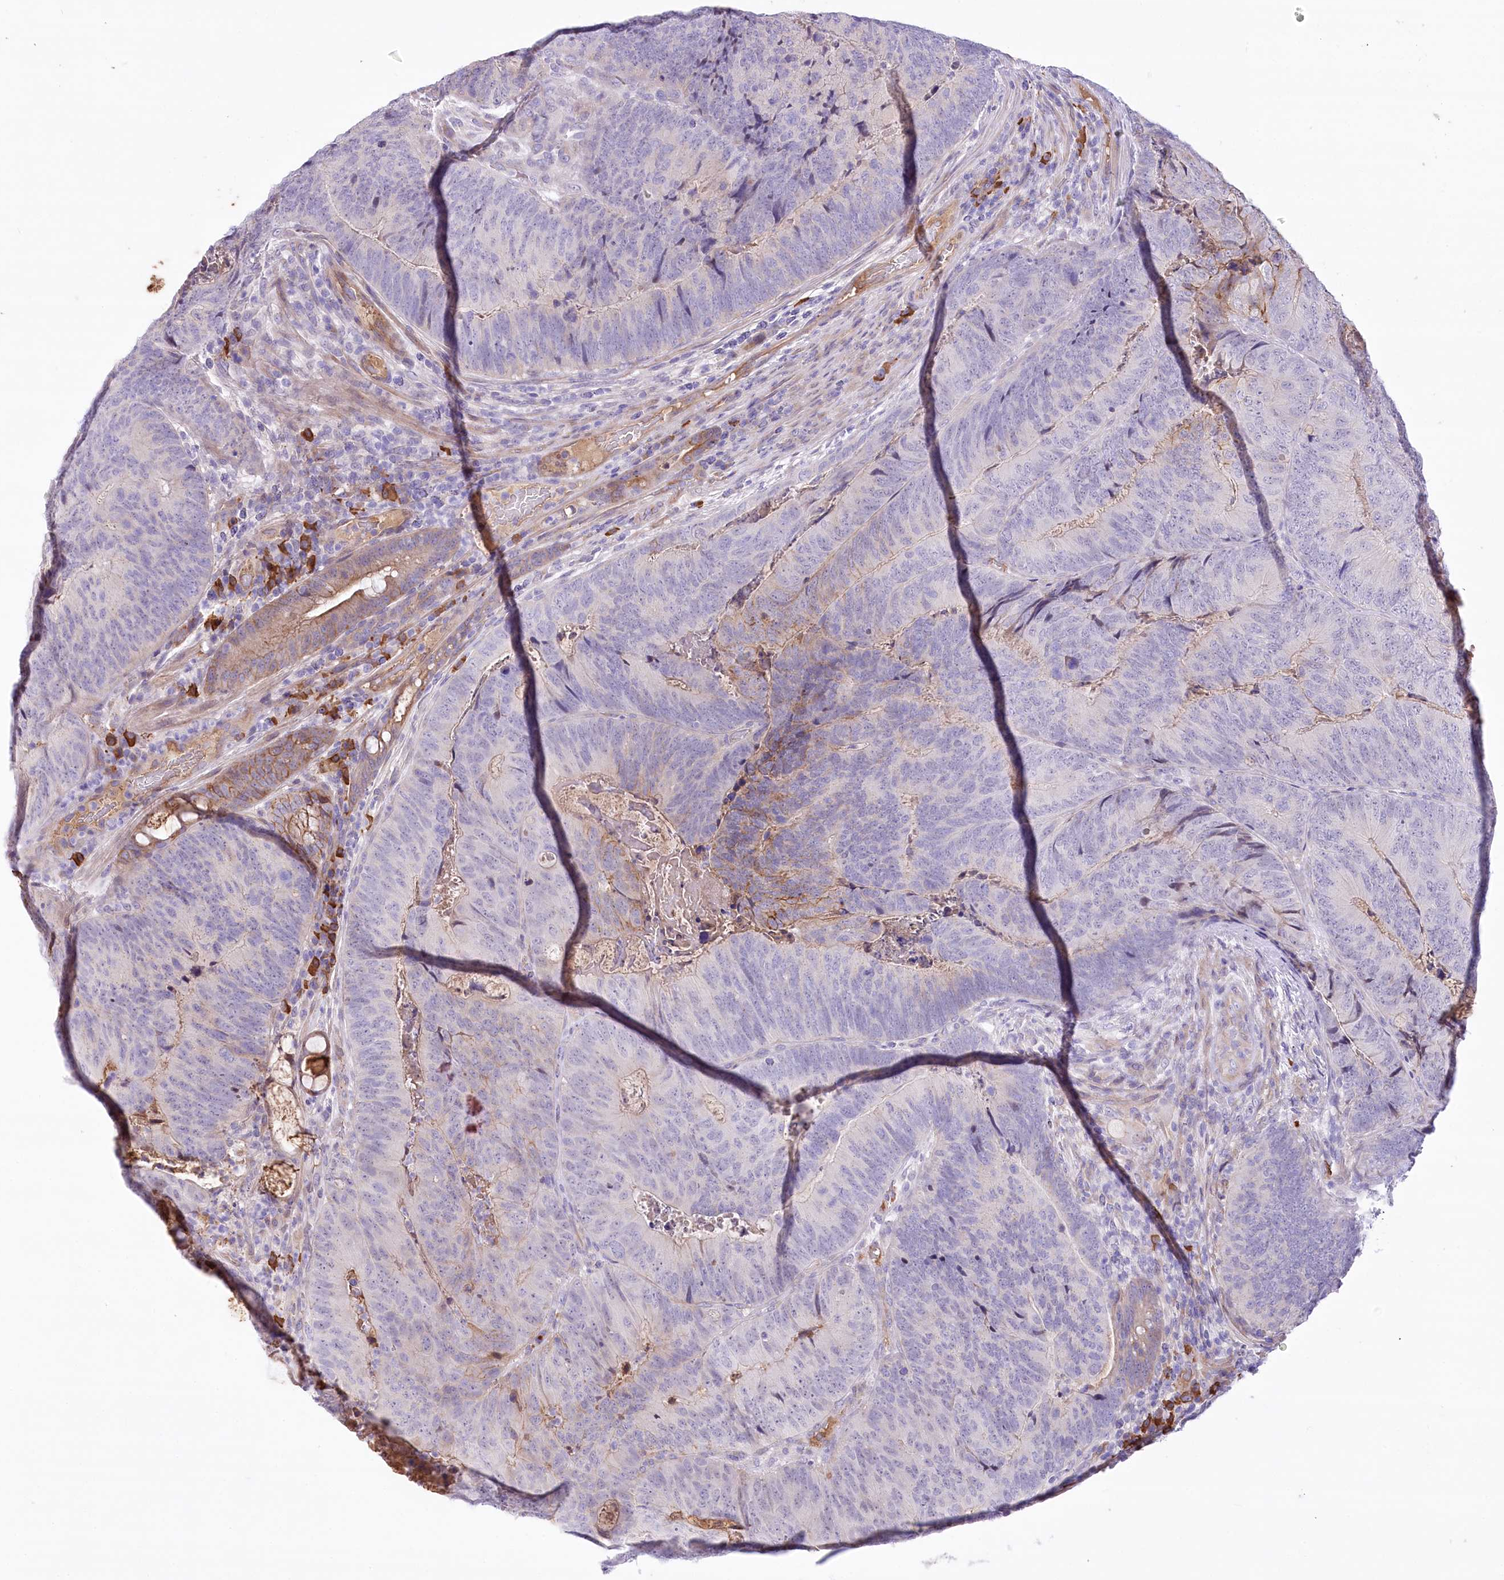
{"staining": {"intensity": "moderate", "quantity": "<25%", "location": "cytoplasmic/membranous"}, "tissue": "colorectal cancer", "cell_type": "Tumor cells", "image_type": "cancer", "snomed": [{"axis": "morphology", "description": "Adenocarcinoma, NOS"}, {"axis": "topography", "description": "Colon"}], "caption": "Human colorectal cancer (adenocarcinoma) stained with a protein marker shows moderate staining in tumor cells.", "gene": "CEP164", "patient": {"sex": "female", "age": 67}}